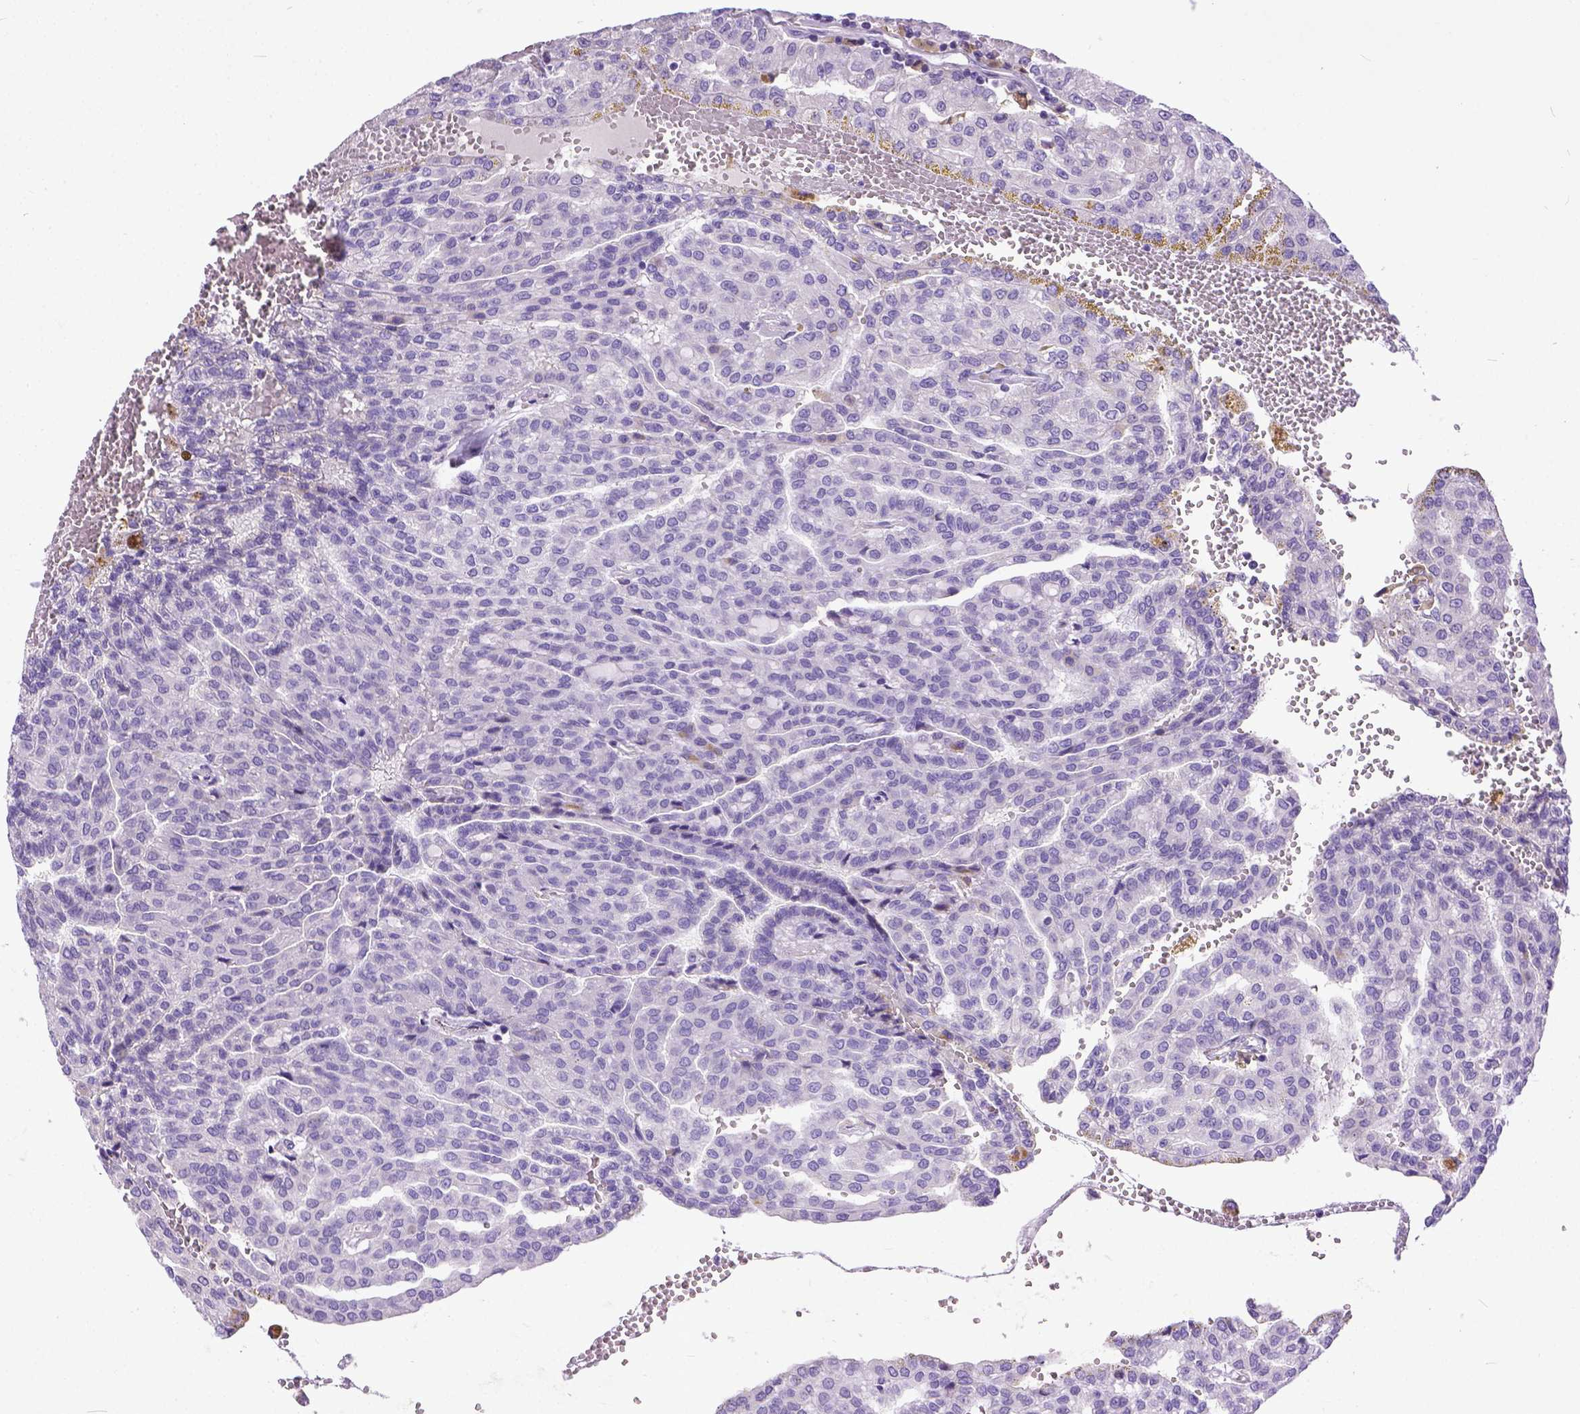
{"staining": {"intensity": "negative", "quantity": "none", "location": "none"}, "tissue": "renal cancer", "cell_type": "Tumor cells", "image_type": "cancer", "snomed": [{"axis": "morphology", "description": "Adenocarcinoma, NOS"}, {"axis": "topography", "description": "Kidney"}], "caption": "Immunohistochemistry (IHC) of renal adenocarcinoma reveals no positivity in tumor cells.", "gene": "PLK5", "patient": {"sex": "male", "age": 63}}